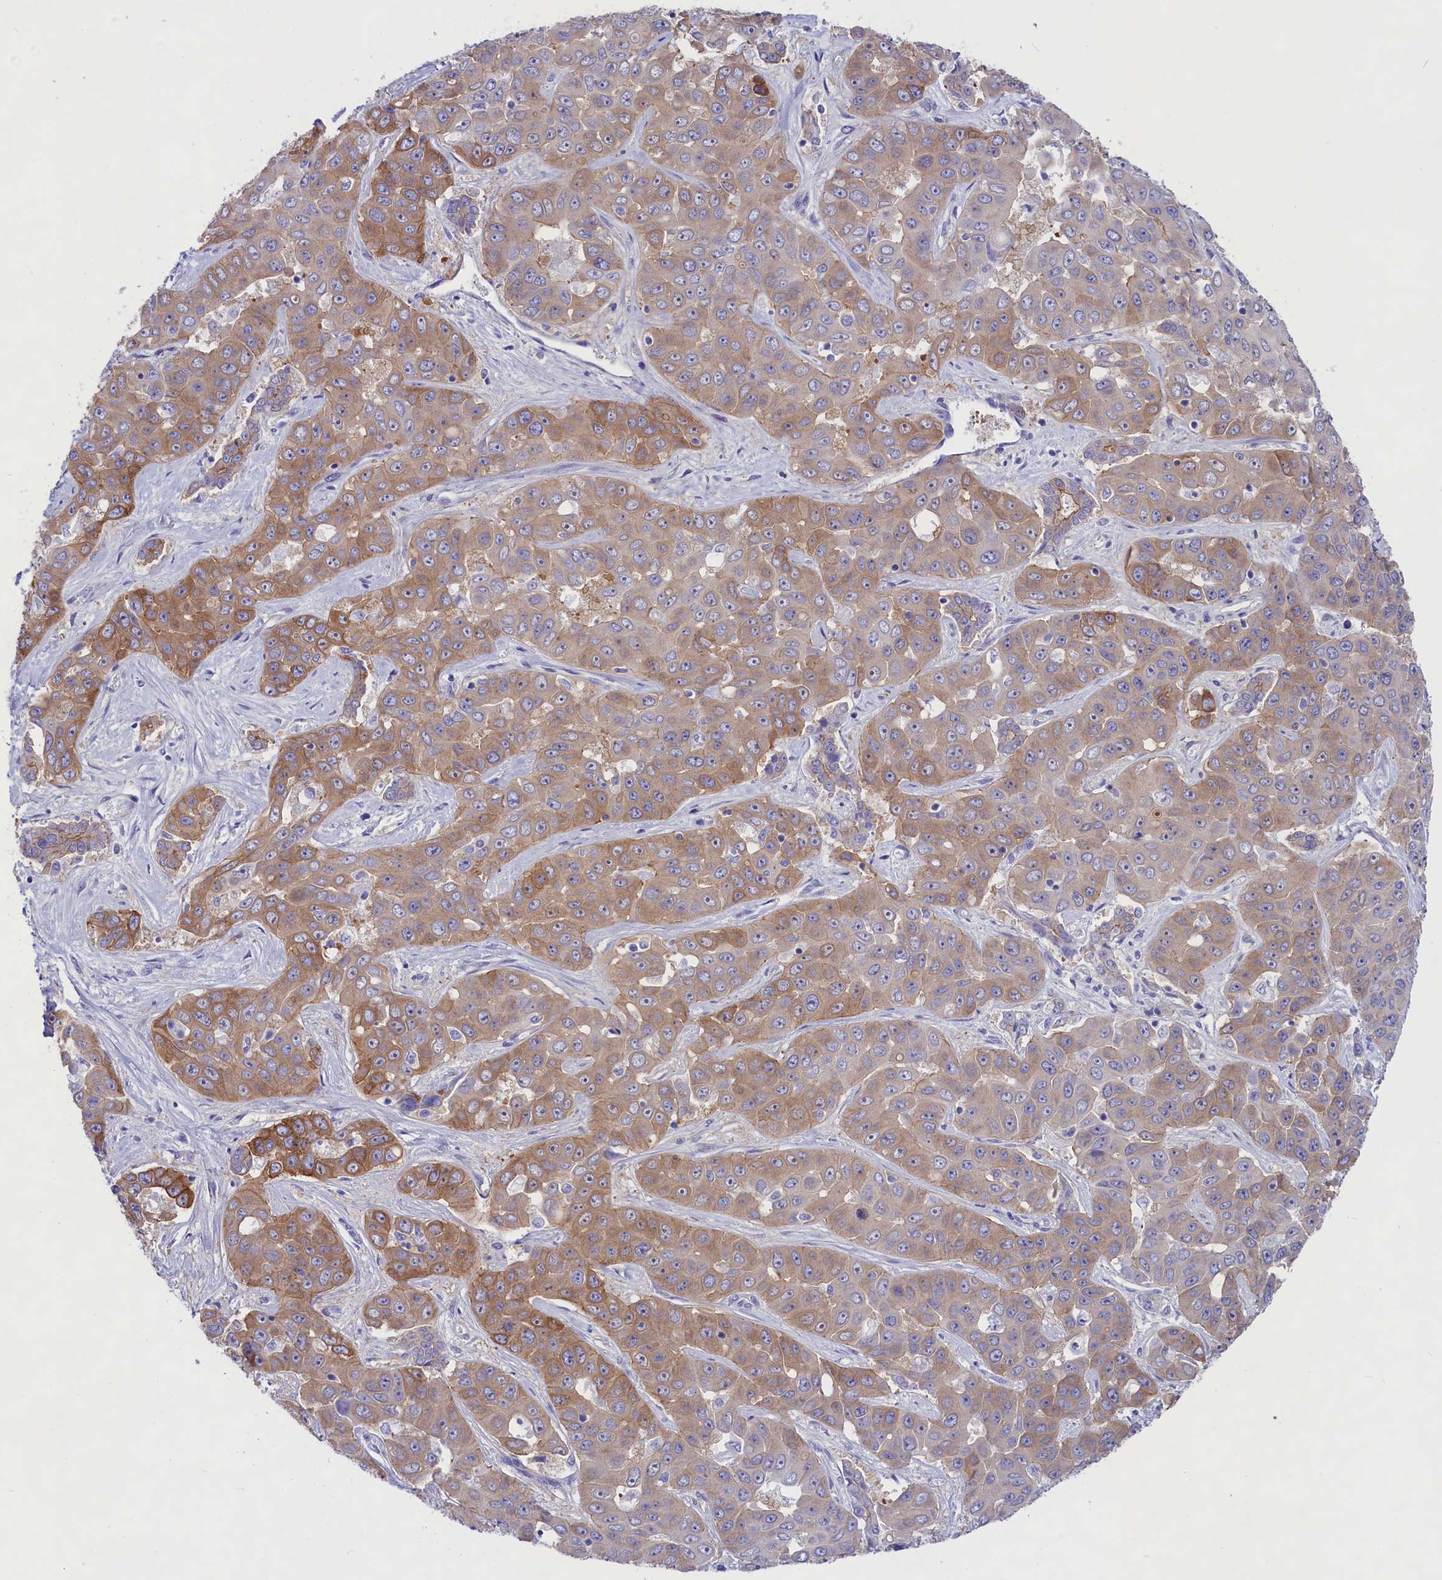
{"staining": {"intensity": "moderate", "quantity": "25%-75%", "location": "cytoplasmic/membranous"}, "tissue": "liver cancer", "cell_type": "Tumor cells", "image_type": "cancer", "snomed": [{"axis": "morphology", "description": "Cholangiocarcinoma"}, {"axis": "topography", "description": "Liver"}], "caption": "Moderate cytoplasmic/membranous protein expression is identified in about 25%-75% of tumor cells in liver cancer (cholangiocarcinoma).", "gene": "PPP1R13L", "patient": {"sex": "female", "age": 52}}